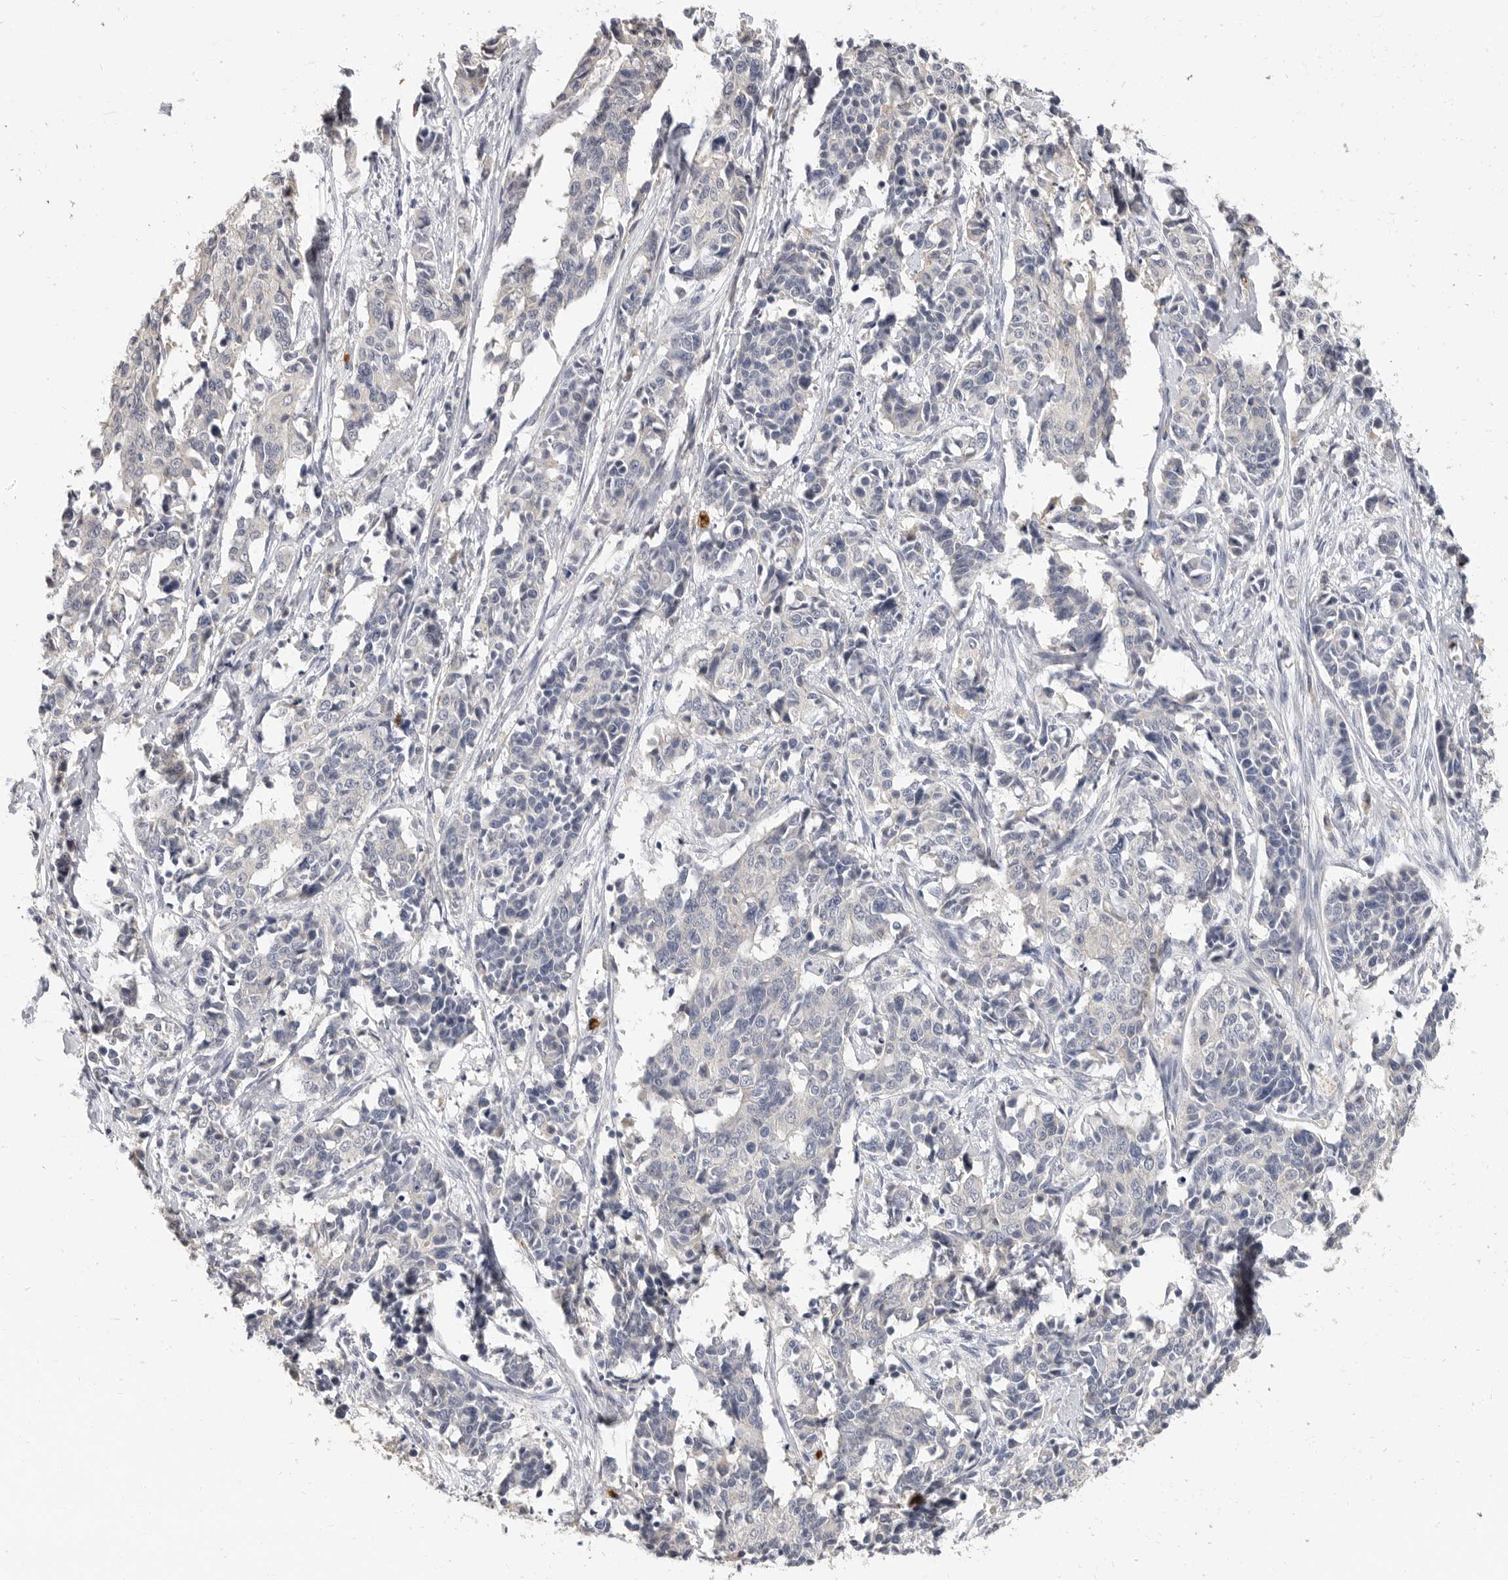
{"staining": {"intensity": "negative", "quantity": "none", "location": "none"}, "tissue": "cervical cancer", "cell_type": "Tumor cells", "image_type": "cancer", "snomed": [{"axis": "morphology", "description": "Normal tissue, NOS"}, {"axis": "morphology", "description": "Squamous cell carcinoma, NOS"}, {"axis": "topography", "description": "Cervix"}], "caption": "IHC image of neoplastic tissue: human cervical cancer (squamous cell carcinoma) stained with DAB displays no significant protein expression in tumor cells.", "gene": "LTBR", "patient": {"sex": "female", "age": 35}}